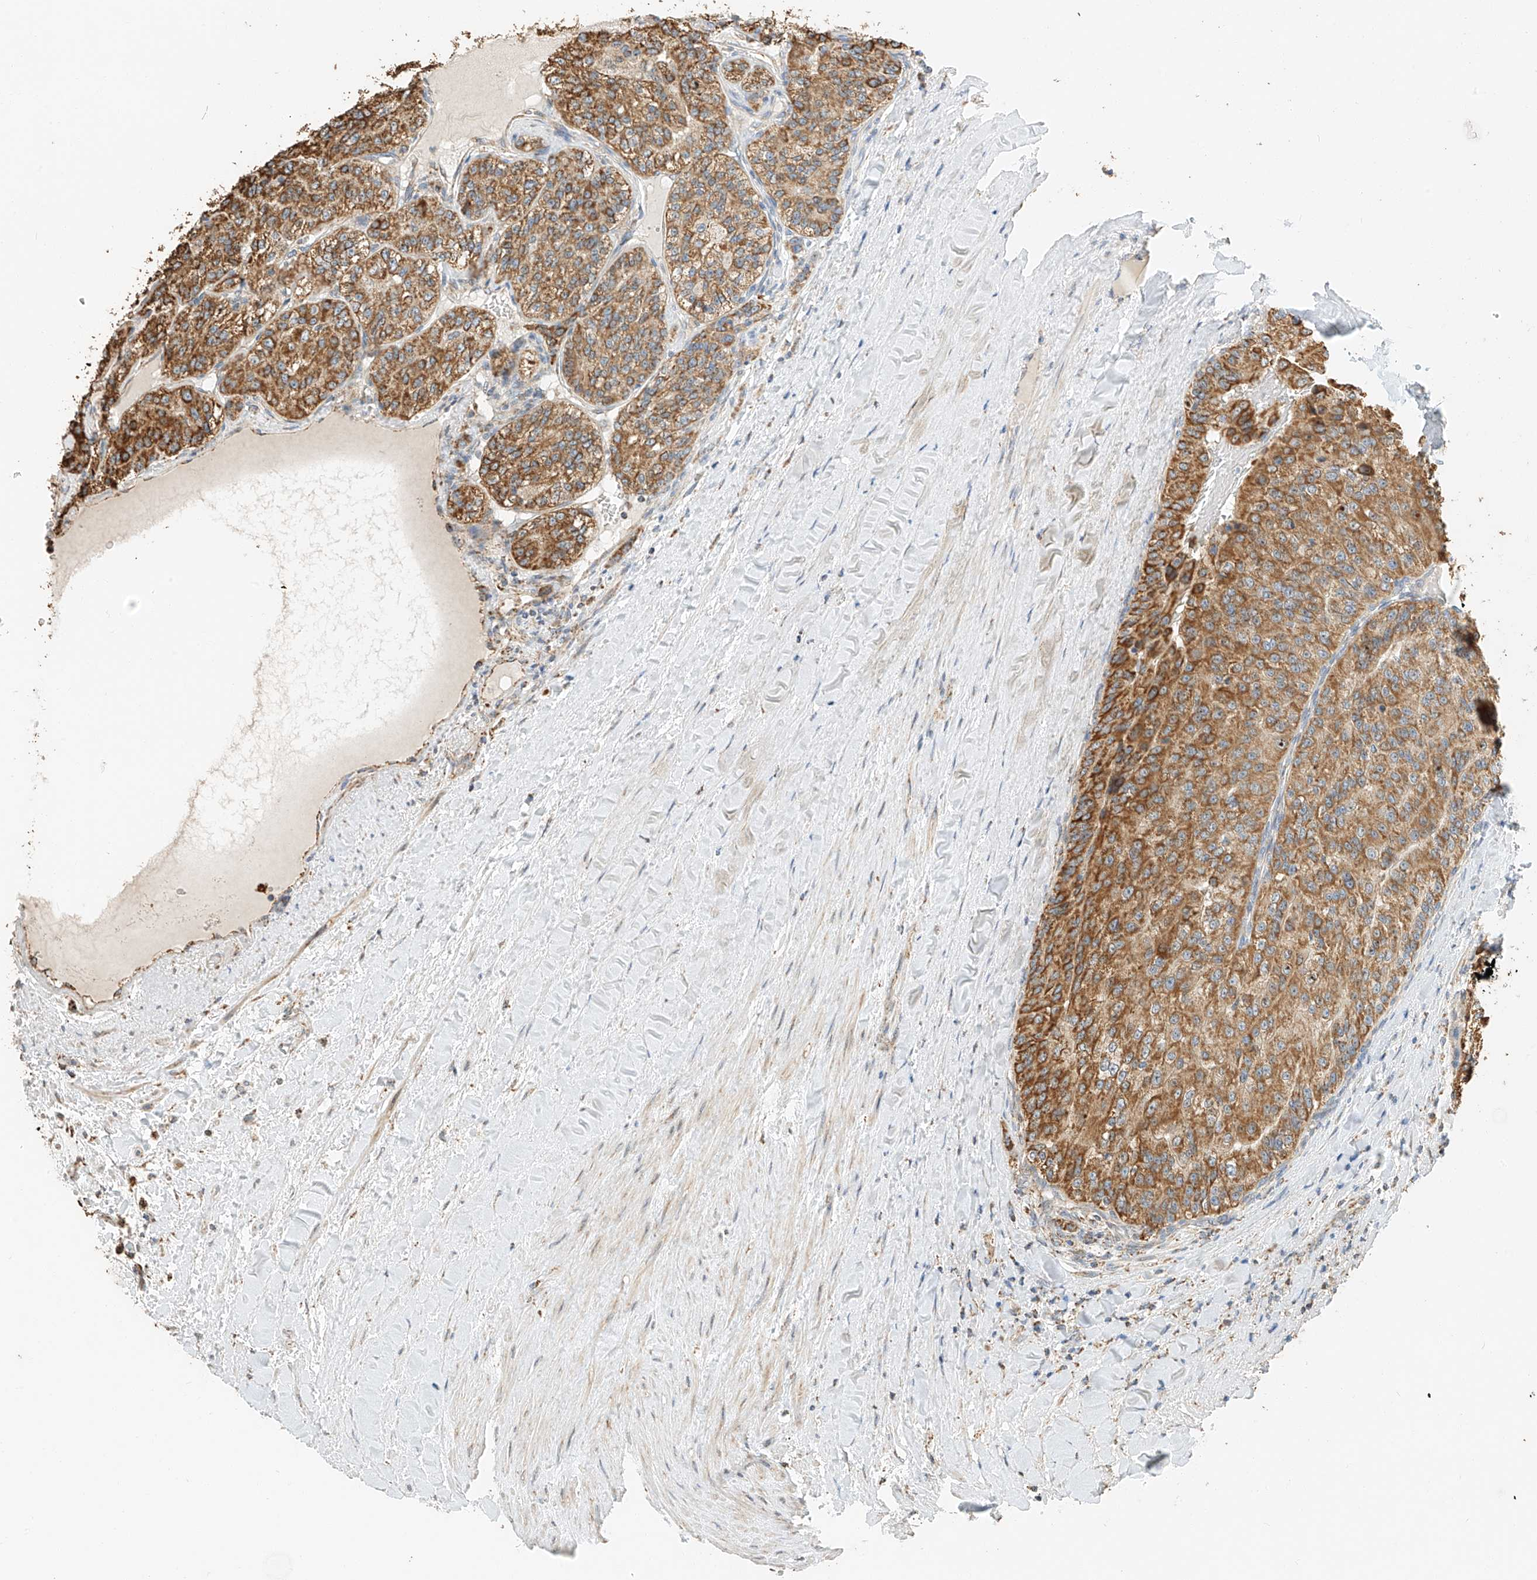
{"staining": {"intensity": "moderate", "quantity": ">75%", "location": "cytoplasmic/membranous"}, "tissue": "renal cancer", "cell_type": "Tumor cells", "image_type": "cancer", "snomed": [{"axis": "morphology", "description": "Adenocarcinoma, NOS"}, {"axis": "topography", "description": "Kidney"}], "caption": "A medium amount of moderate cytoplasmic/membranous positivity is present in approximately >75% of tumor cells in renal cancer tissue.", "gene": "YIPF7", "patient": {"sex": "female", "age": 63}}